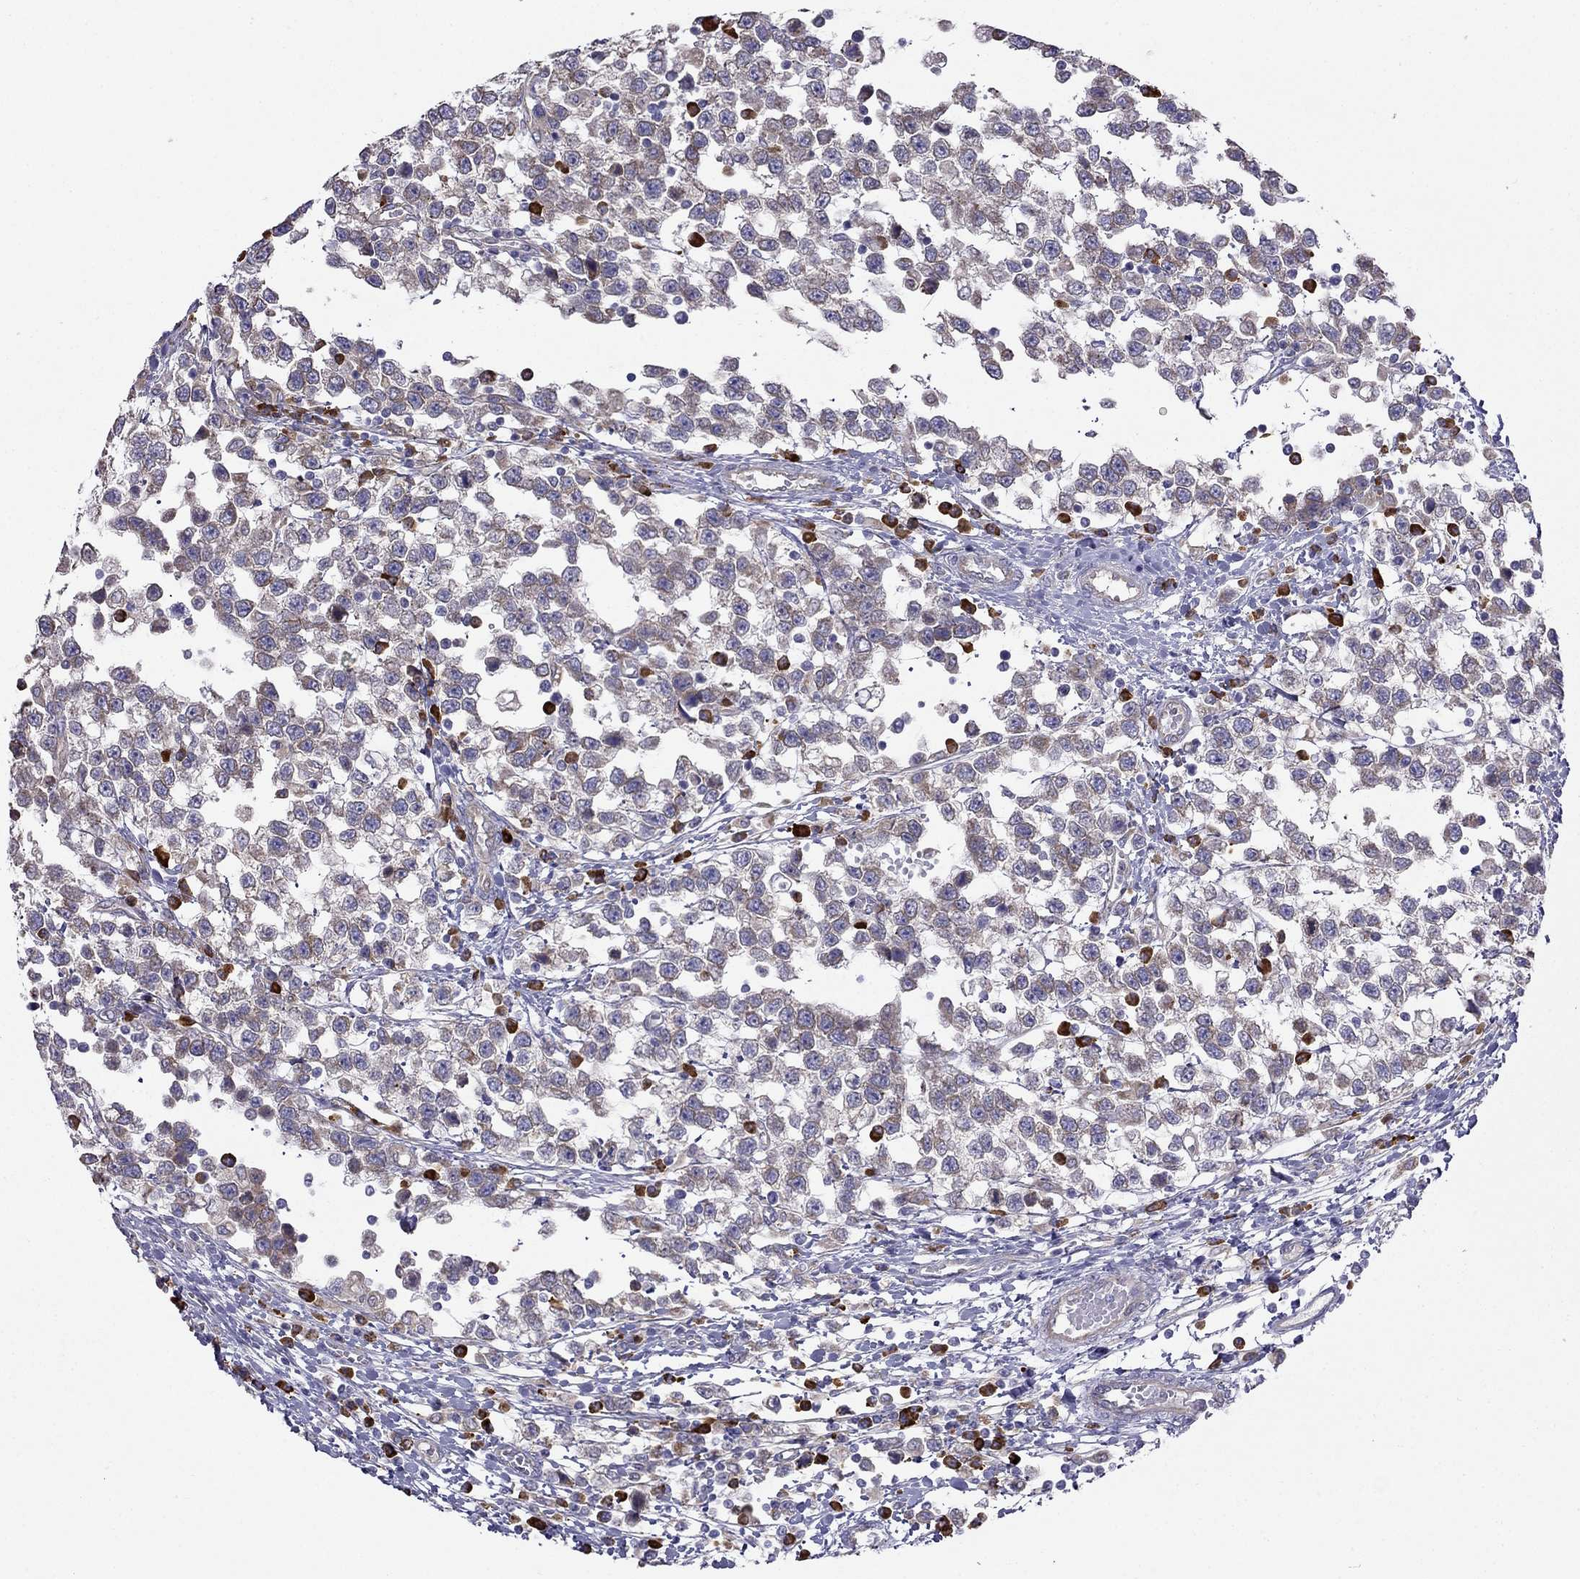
{"staining": {"intensity": "weak", "quantity": ">75%", "location": "cytoplasmic/membranous"}, "tissue": "testis cancer", "cell_type": "Tumor cells", "image_type": "cancer", "snomed": [{"axis": "morphology", "description": "Seminoma, NOS"}, {"axis": "topography", "description": "Testis"}], "caption": "Protein analysis of testis cancer (seminoma) tissue demonstrates weak cytoplasmic/membranous staining in about >75% of tumor cells. The protein is stained brown, and the nuclei are stained in blue (DAB IHC with brightfield microscopy, high magnification).", "gene": "LONRF2", "patient": {"sex": "male", "age": 34}}